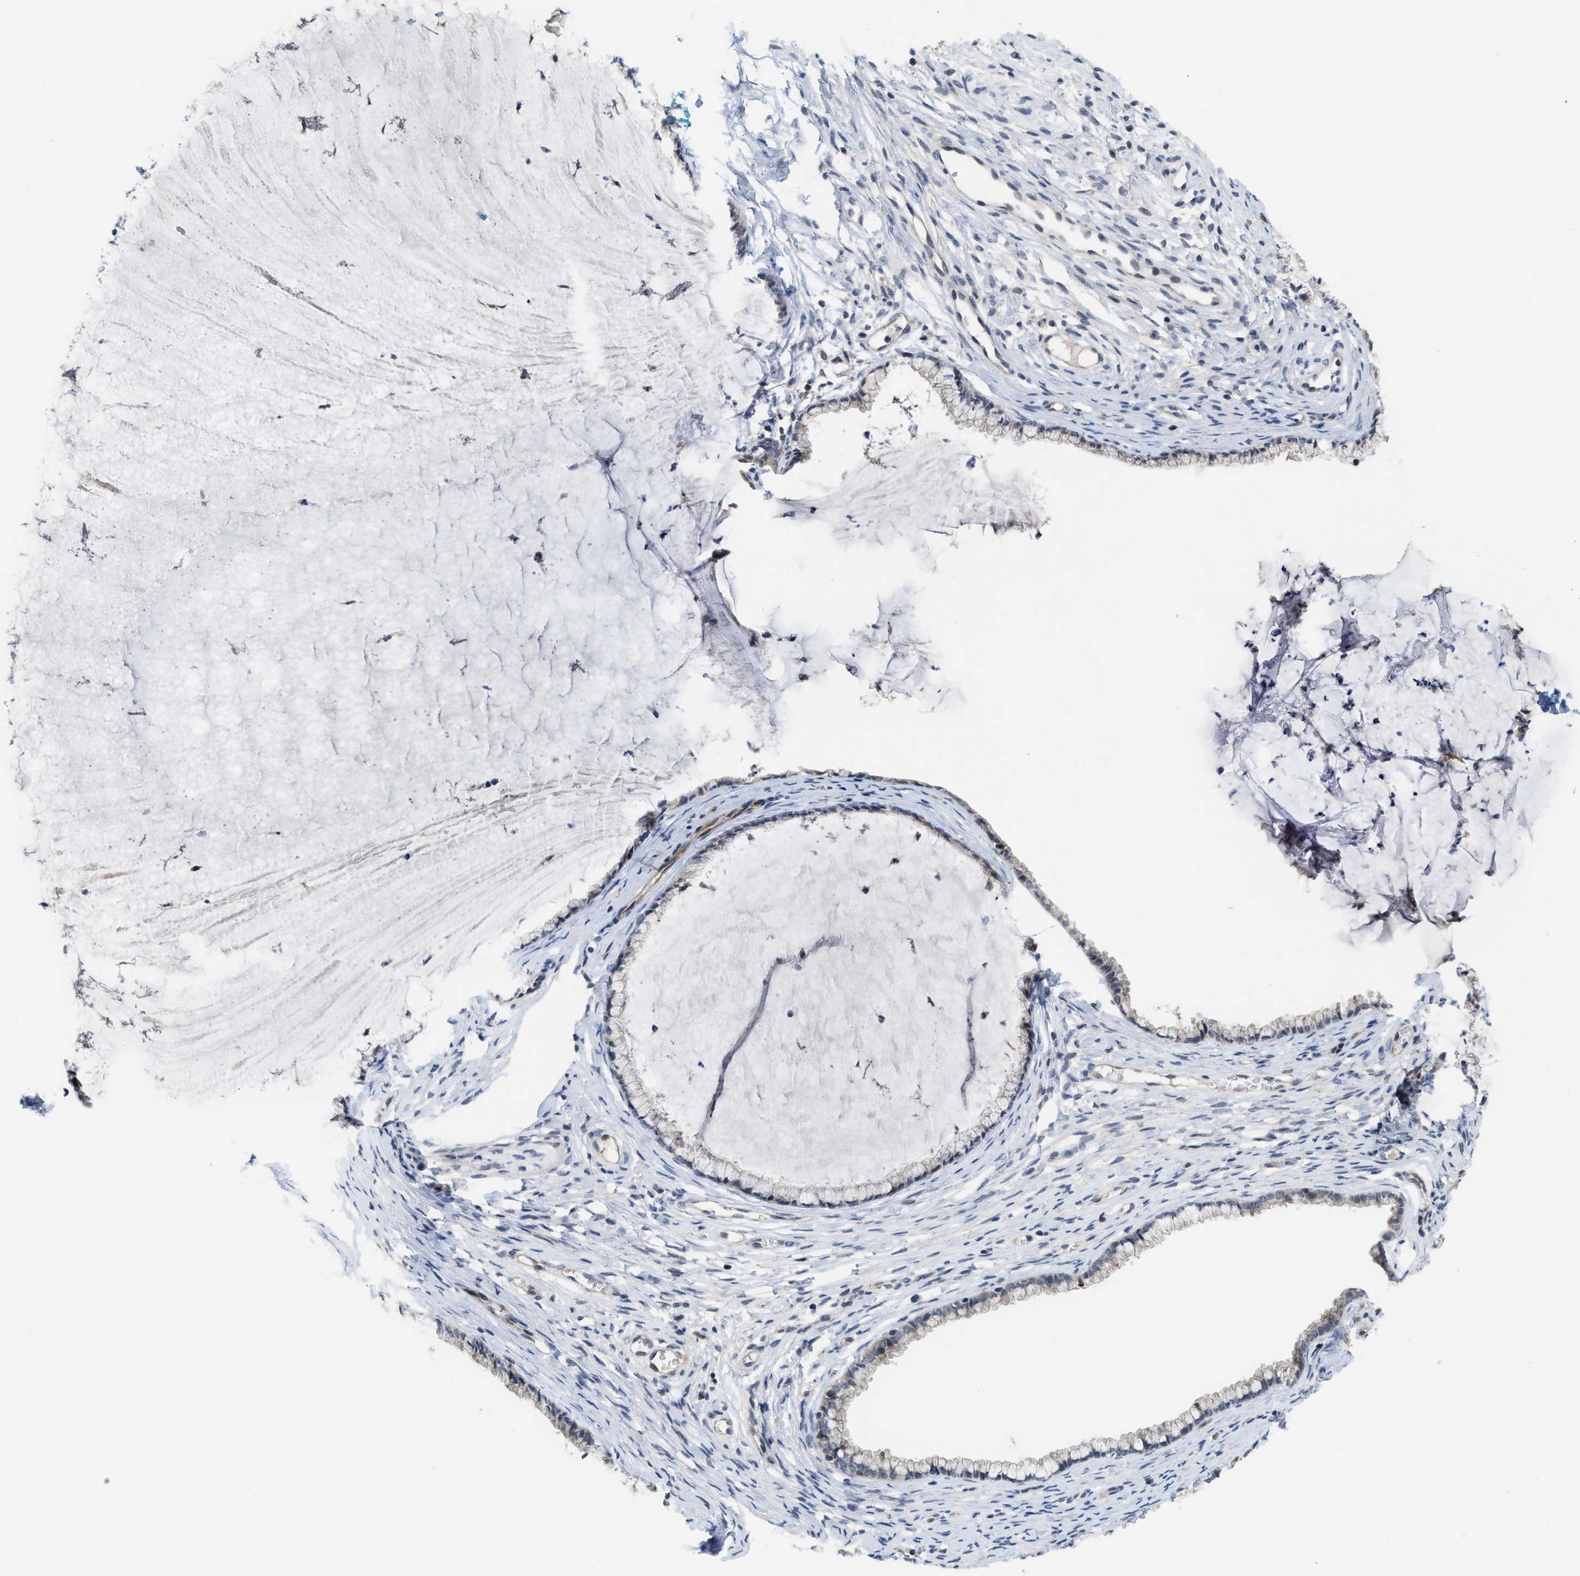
{"staining": {"intensity": "negative", "quantity": "none", "location": "none"}, "tissue": "cervix", "cell_type": "Glandular cells", "image_type": "normal", "snomed": [{"axis": "morphology", "description": "Normal tissue, NOS"}, {"axis": "topography", "description": "Cervix"}], "caption": "Glandular cells are negative for protein expression in unremarkable human cervix.", "gene": "LDAF1", "patient": {"sex": "female", "age": 77}}